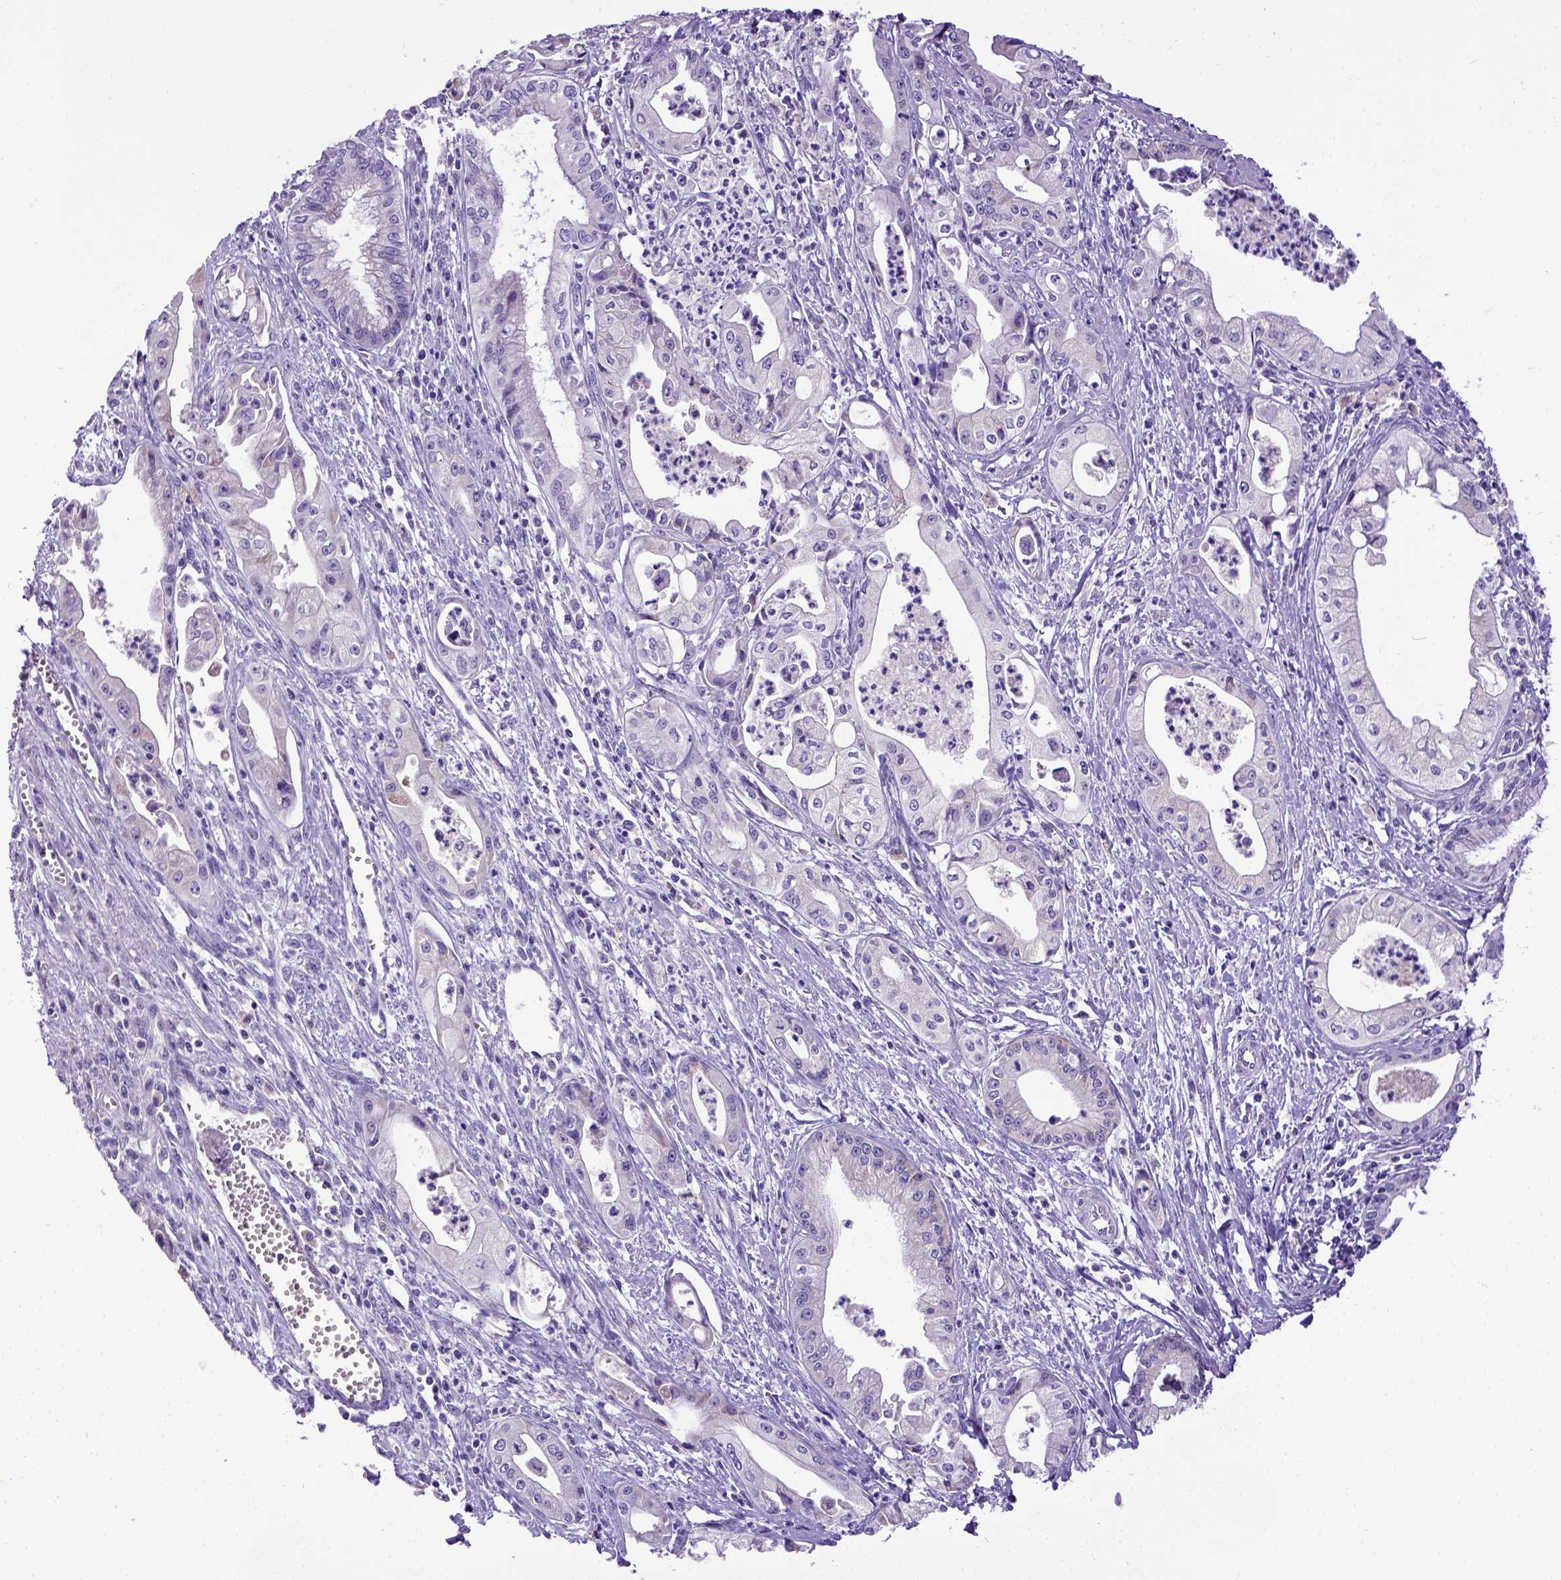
{"staining": {"intensity": "negative", "quantity": "none", "location": "none"}, "tissue": "pancreatic cancer", "cell_type": "Tumor cells", "image_type": "cancer", "snomed": [{"axis": "morphology", "description": "Adenocarcinoma, NOS"}, {"axis": "topography", "description": "Pancreas"}], "caption": "Immunohistochemical staining of pancreatic cancer demonstrates no significant positivity in tumor cells.", "gene": "SPEF1", "patient": {"sex": "female", "age": 65}}